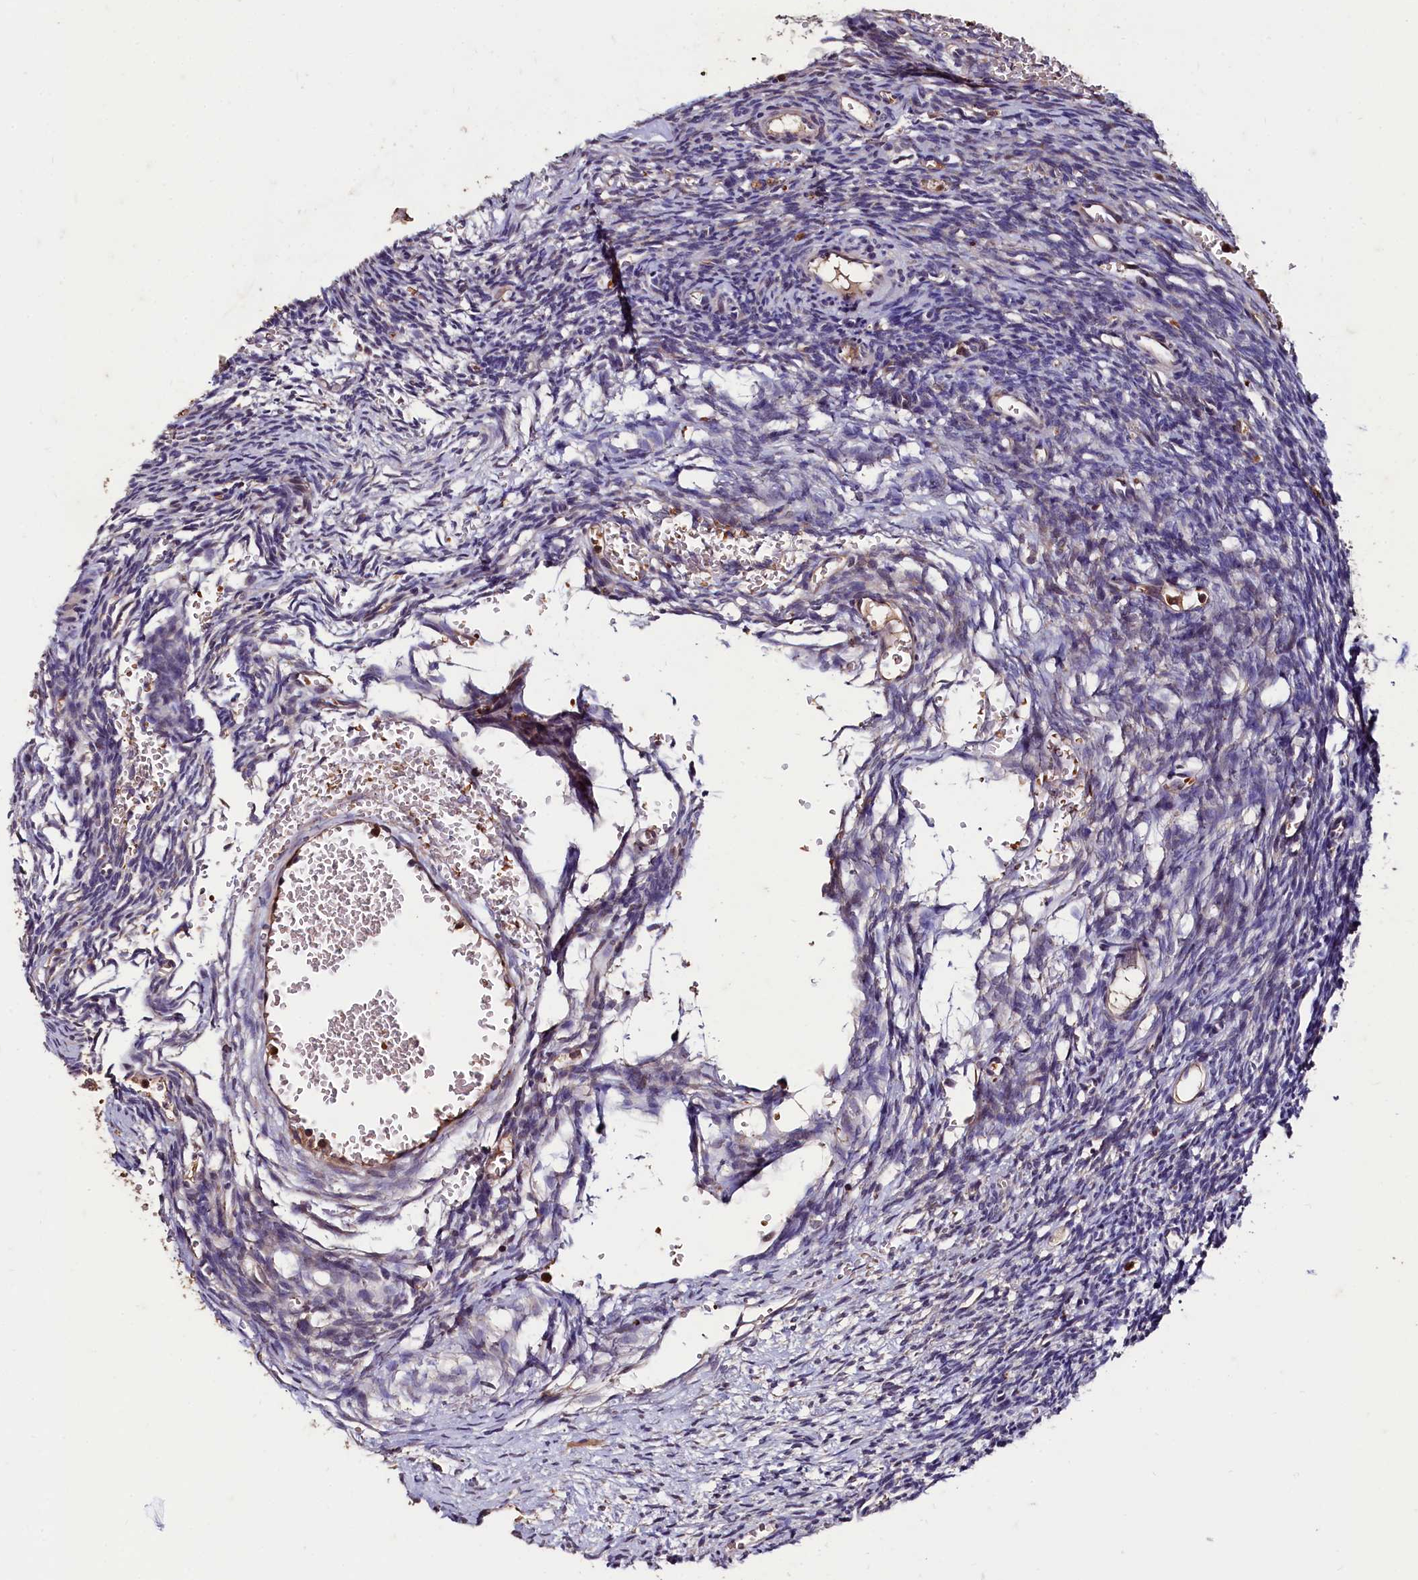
{"staining": {"intensity": "negative", "quantity": "none", "location": "none"}, "tissue": "ovary", "cell_type": "Ovarian stroma cells", "image_type": "normal", "snomed": [{"axis": "morphology", "description": "Normal tissue, NOS"}, {"axis": "topography", "description": "Ovary"}], "caption": "The image reveals no staining of ovarian stroma cells in normal ovary.", "gene": "CSTPP1", "patient": {"sex": "female", "age": 39}}